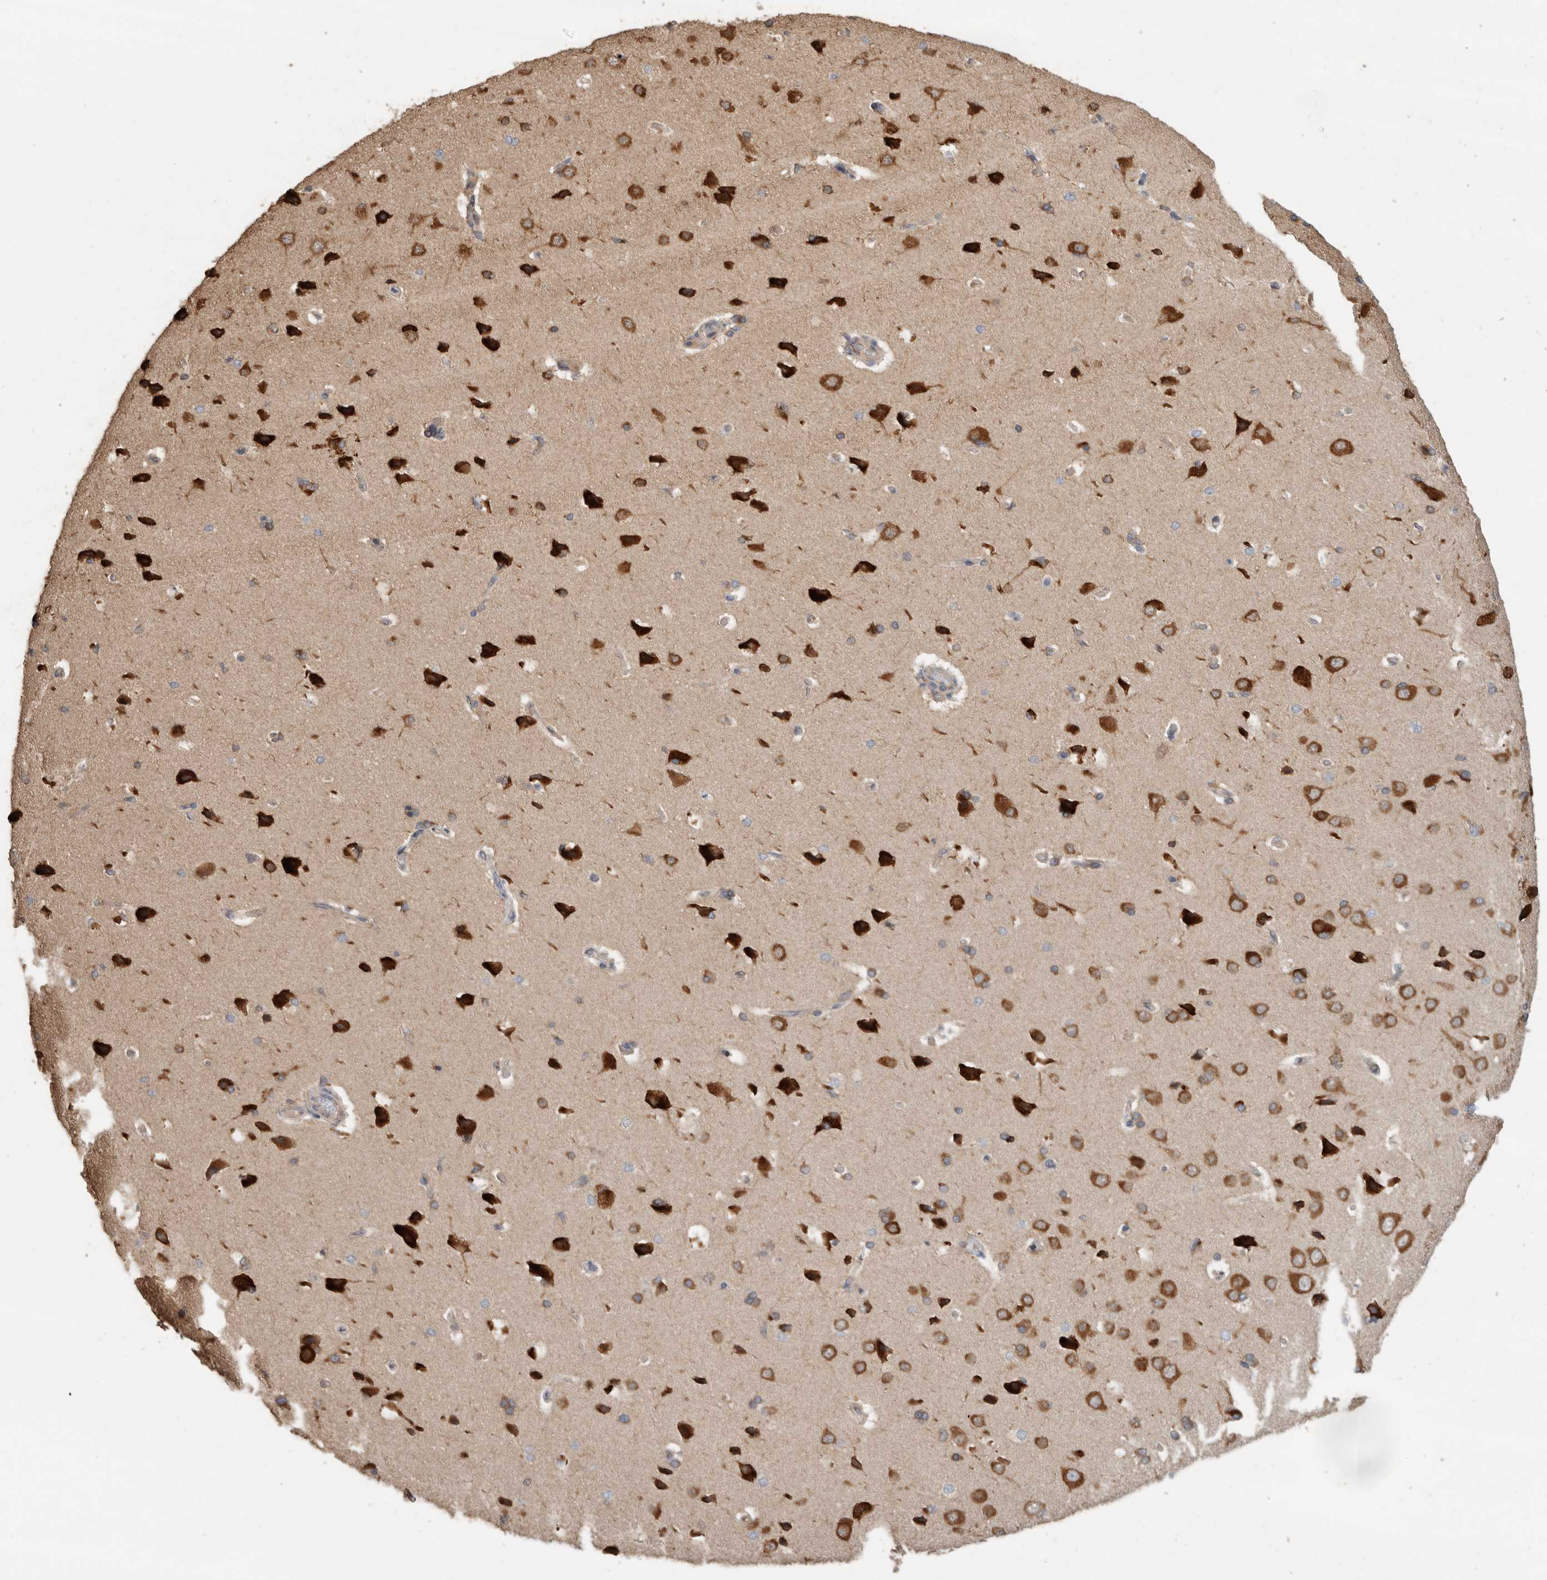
{"staining": {"intensity": "weak", "quantity": ">75%", "location": "cytoplasmic/membranous"}, "tissue": "cerebral cortex", "cell_type": "Endothelial cells", "image_type": "normal", "snomed": [{"axis": "morphology", "description": "Normal tissue, NOS"}, {"axis": "topography", "description": "Cerebral cortex"}], "caption": "Protein expression analysis of normal human cerebral cortex reveals weak cytoplasmic/membranous staining in about >75% of endothelial cells. (Stains: DAB in brown, nuclei in blue, Microscopy: brightfield microscopy at high magnification).", "gene": "EIF4G3", "patient": {"sex": "male", "age": 62}}